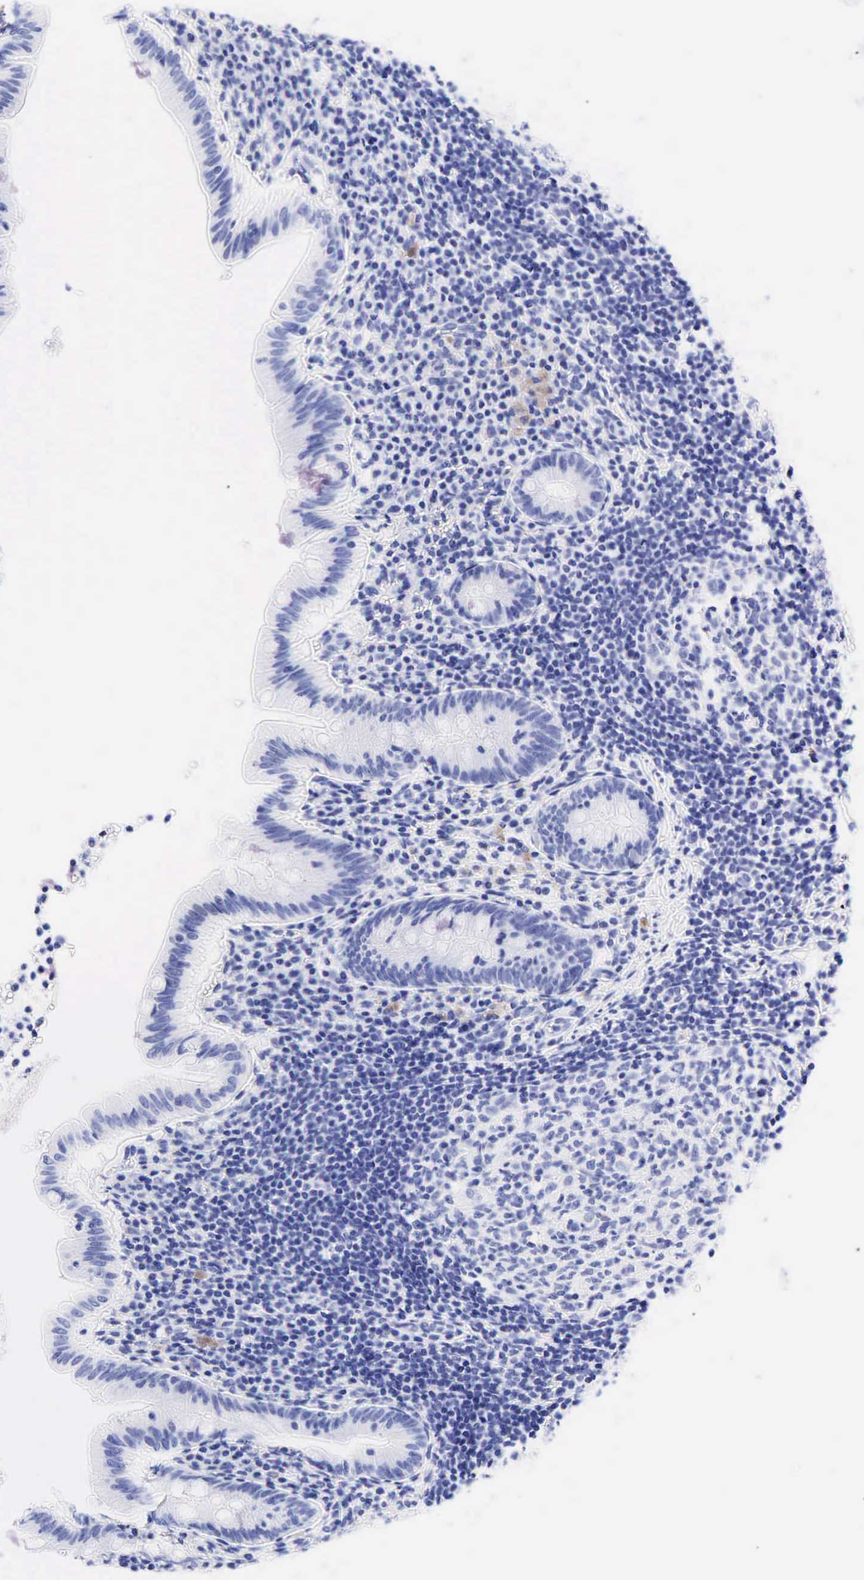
{"staining": {"intensity": "negative", "quantity": "none", "location": "none"}, "tissue": "appendix", "cell_type": "Glandular cells", "image_type": "normal", "snomed": [{"axis": "morphology", "description": "Normal tissue, NOS"}, {"axis": "topography", "description": "Appendix"}], "caption": "This histopathology image is of normal appendix stained with immunohistochemistry (IHC) to label a protein in brown with the nuclei are counter-stained blue. There is no positivity in glandular cells.", "gene": "ESR1", "patient": {"sex": "female", "age": 34}}